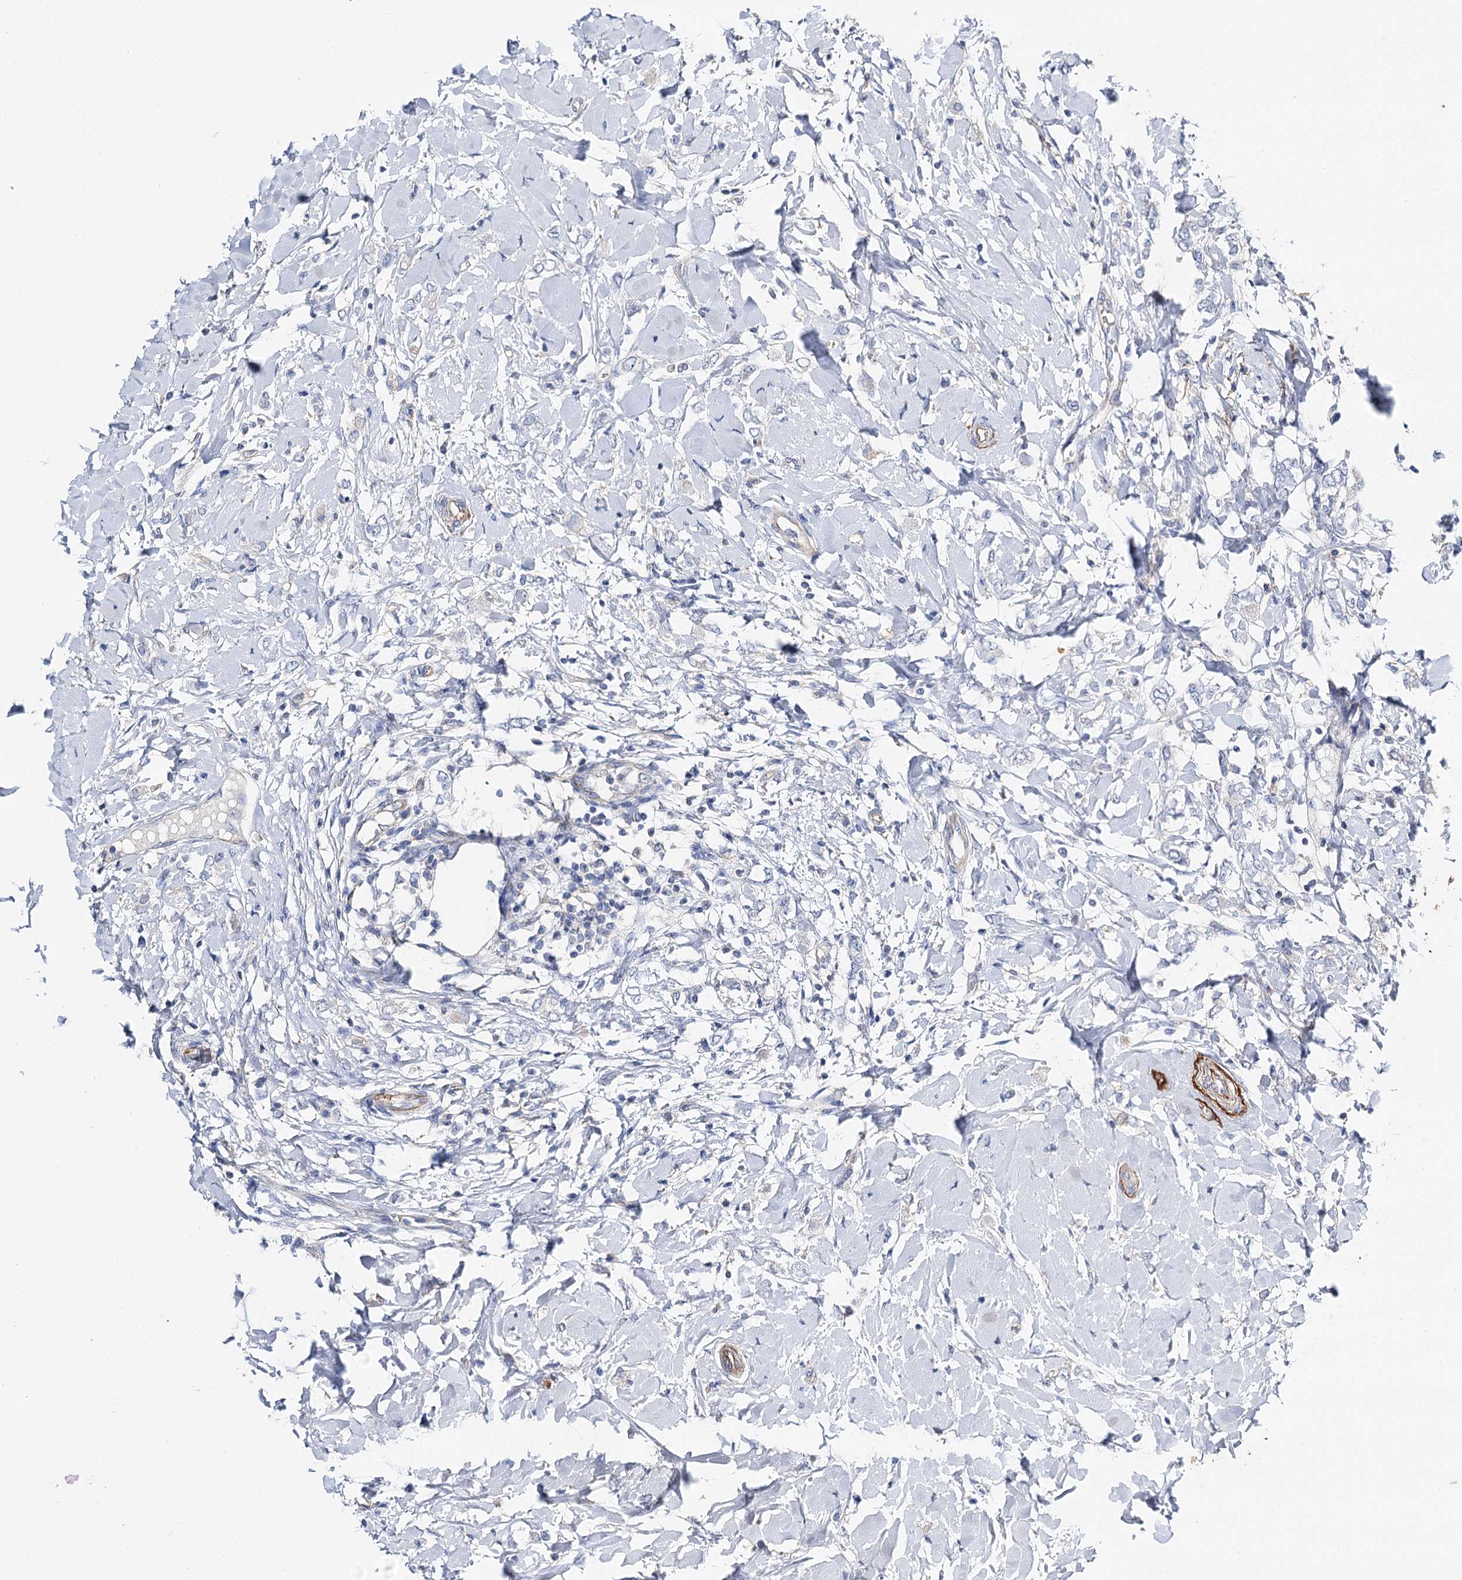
{"staining": {"intensity": "negative", "quantity": "none", "location": "none"}, "tissue": "breast cancer", "cell_type": "Tumor cells", "image_type": "cancer", "snomed": [{"axis": "morphology", "description": "Normal tissue, NOS"}, {"axis": "morphology", "description": "Lobular carcinoma"}, {"axis": "topography", "description": "Breast"}], "caption": "Tumor cells show no significant protein expression in breast cancer (lobular carcinoma). The staining is performed using DAB (3,3'-diaminobenzidine) brown chromogen with nuclei counter-stained in using hematoxylin.", "gene": "EPYC", "patient": {"sex": "female", "age": 47}}